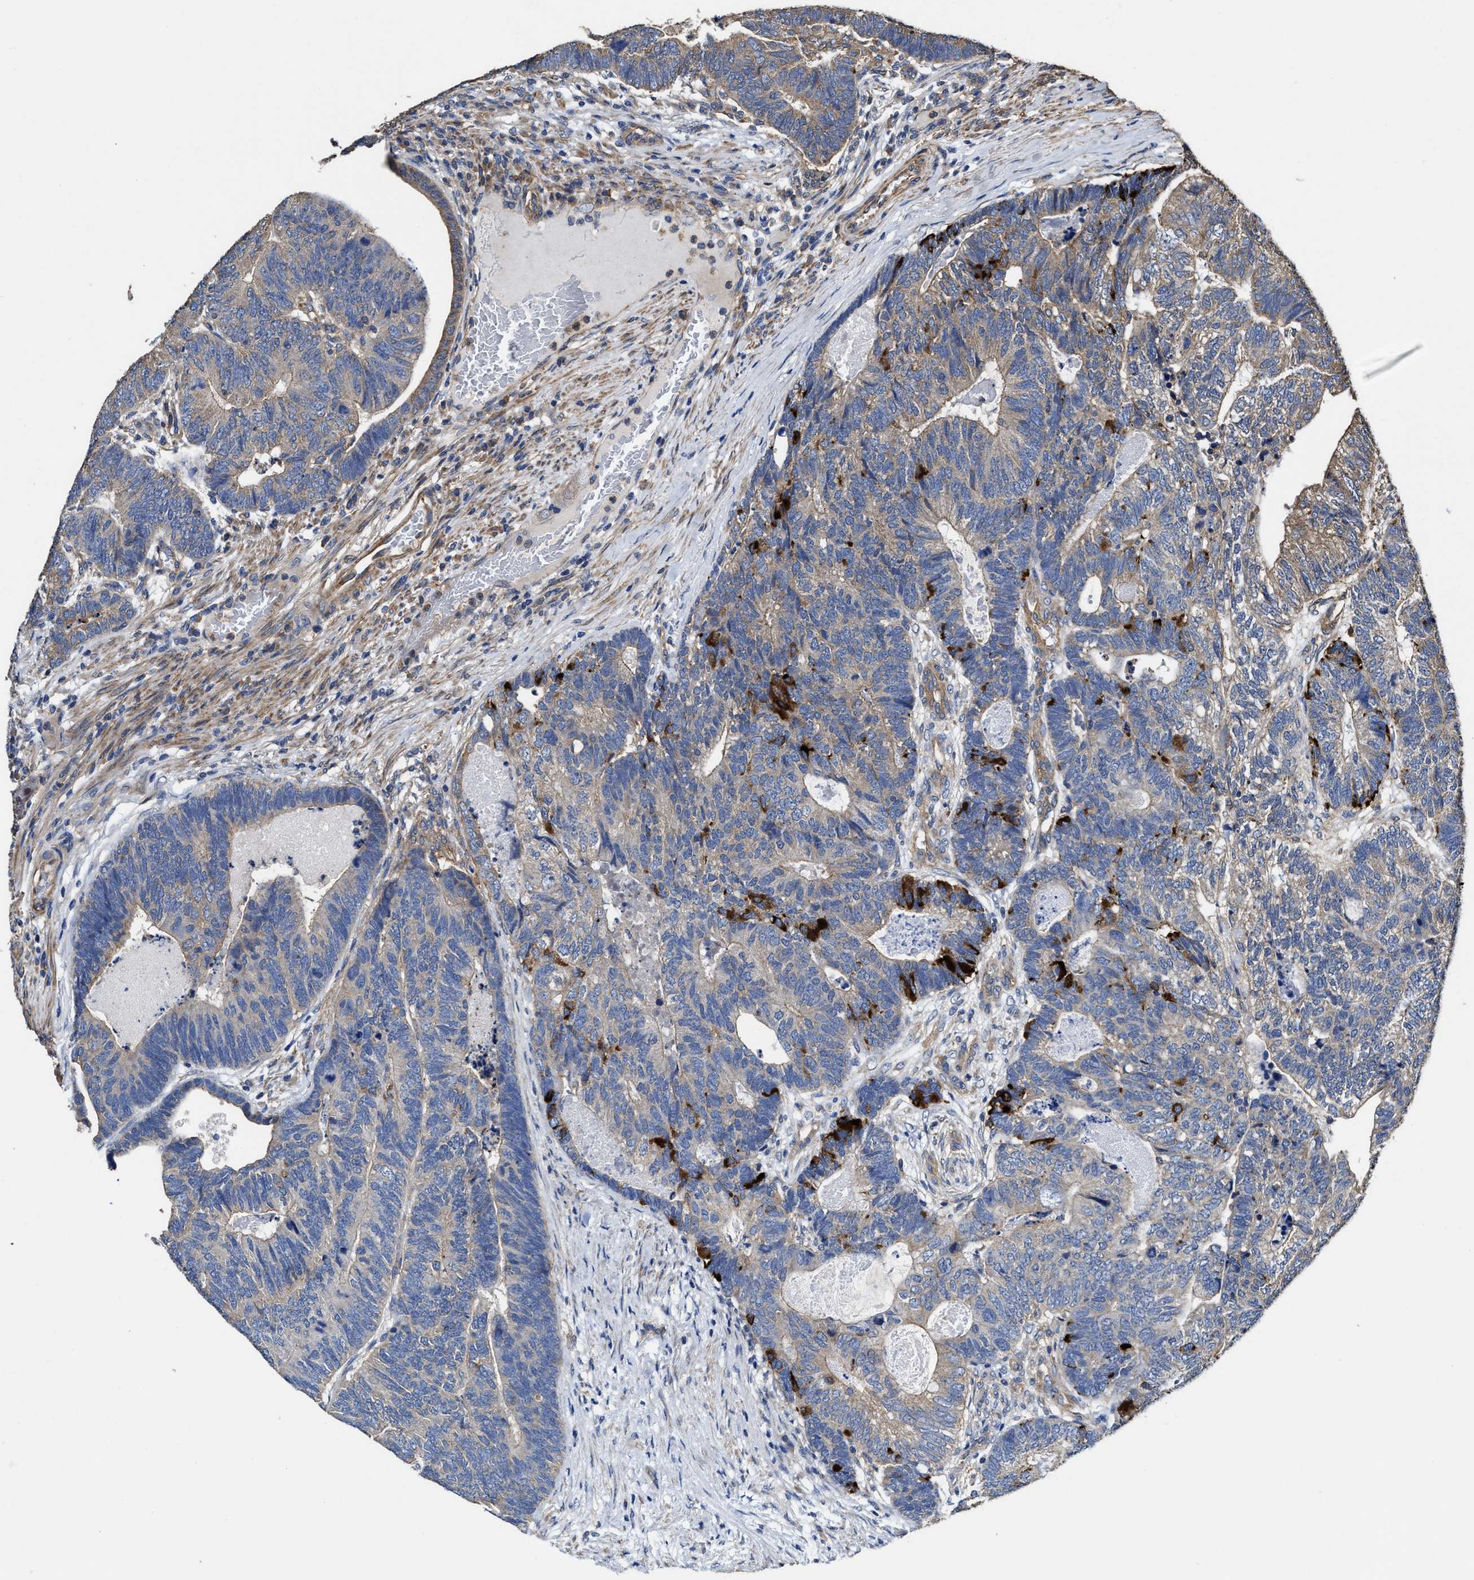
{"staining": {"intensity": "strong", "quantity": "<25%", "location": "cytoplasmic/membranous"}, "tissue": "colorectal cancer", "cell_type": "Tumor cells", "image_type": "cancer", "snomed": [{"axis": "morphology", "description": "Adenocarcinoma, NOS"}, {"axis": "topography", "description": "Colon"}], "caption": "Tumor cells exhibit strong cytoplasmic/membranous expression in about <25% of cells in colorectal adenocarcinoma.", "gene": "SFXN4", "patient": {"sex": "female", "age": 67}}